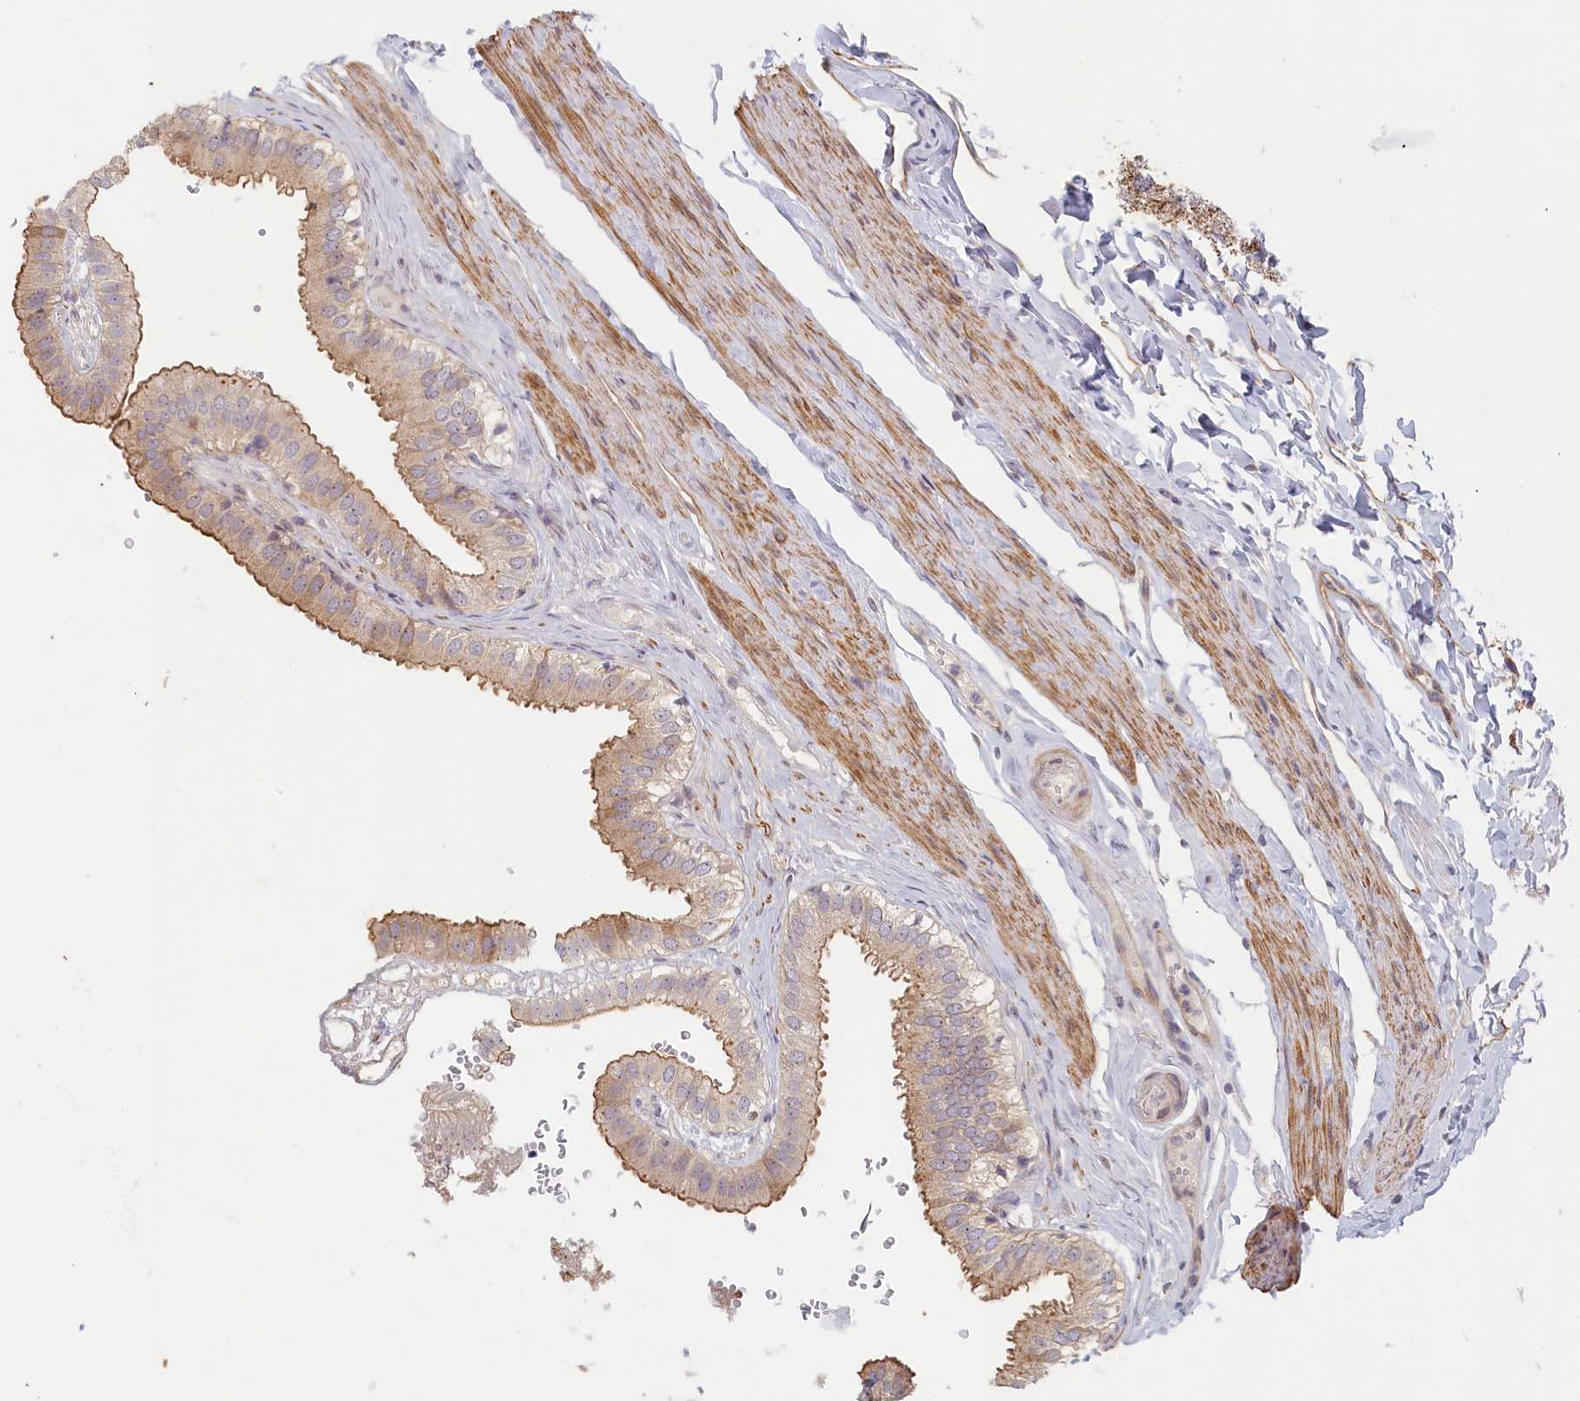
{"staining": {"intensity": "moderate", "quantity": ">75%", "location": "cytoplasmic/membranous"}, "tissue": "gallbladder", "cell_type": "Glandular cells", "image_type": "normal", "snomed": [{"axis": "morphology", "description": "Normal tissue, NOS"}, {"axis": "topography", "description": "Gallbladder"}], "caption": "Immunohistochemical staining of normal gallbladder reveals moderate cytoplasmic/membranous protein positivity in approximately >75% of glandular cells. (DAB IHC with brightfield microscopy, high magnification).", "gene": "INTS4", "patient": {"sex": "female", "age": 61}}